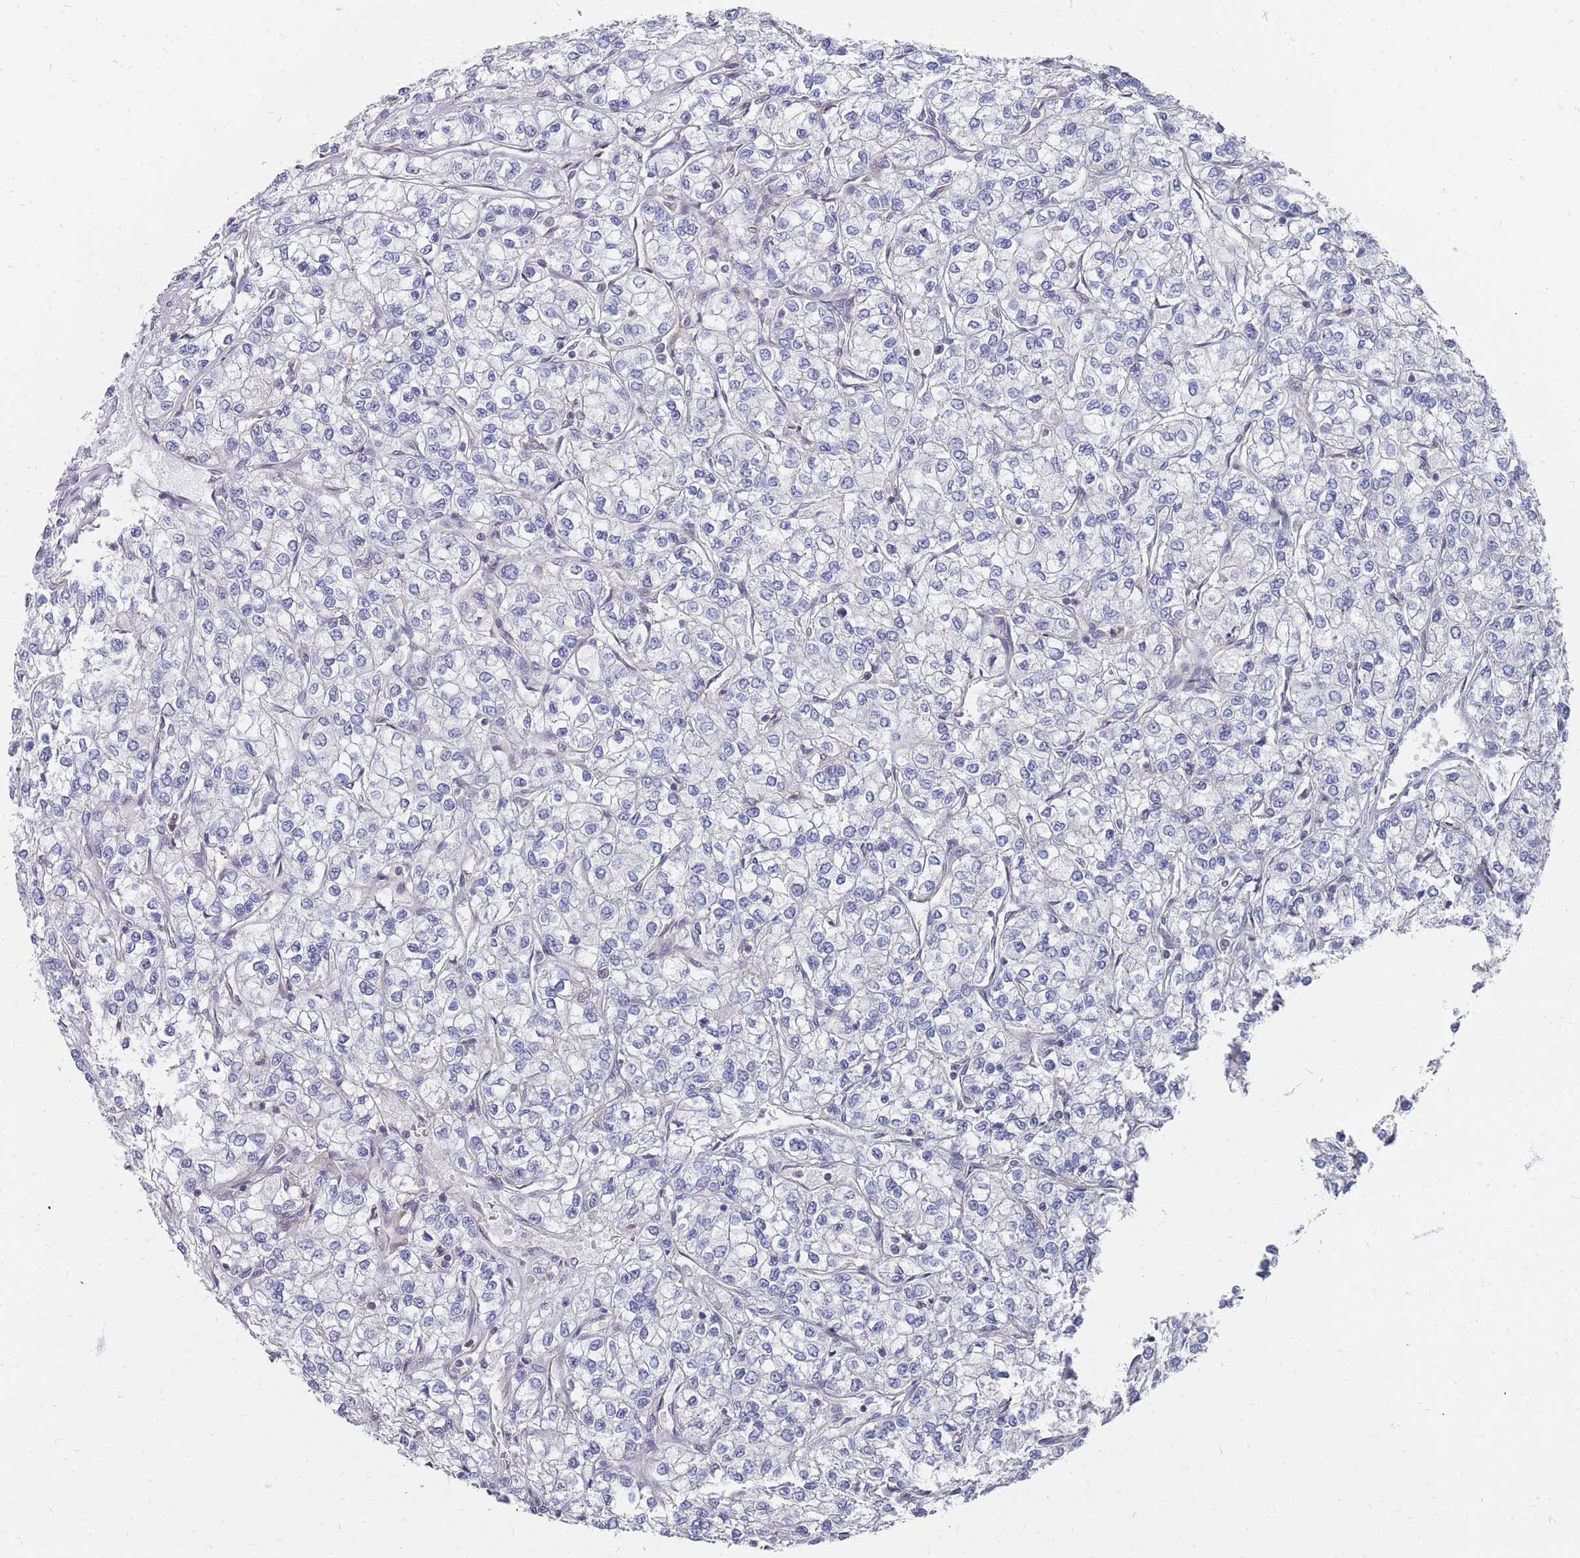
{"staining": {"intensity": "negative", "quantity": "none", "location": "none"}, "tissue": "renal cancer", "cell_type": "Tumor cells", "image_type": "cancer", "snomed": [{"axis": "morphology", "description": "Adenocarcinoma, NOS"}, {"axis": "topography", "description": "Kidney"}], "caption": "Adenocarcinoma (renal) was stained to show a protein in brown. There is no significant positivity in tumor cells.", "gene": "NKD1", "patient": {"sex": "male", "age": 80}}